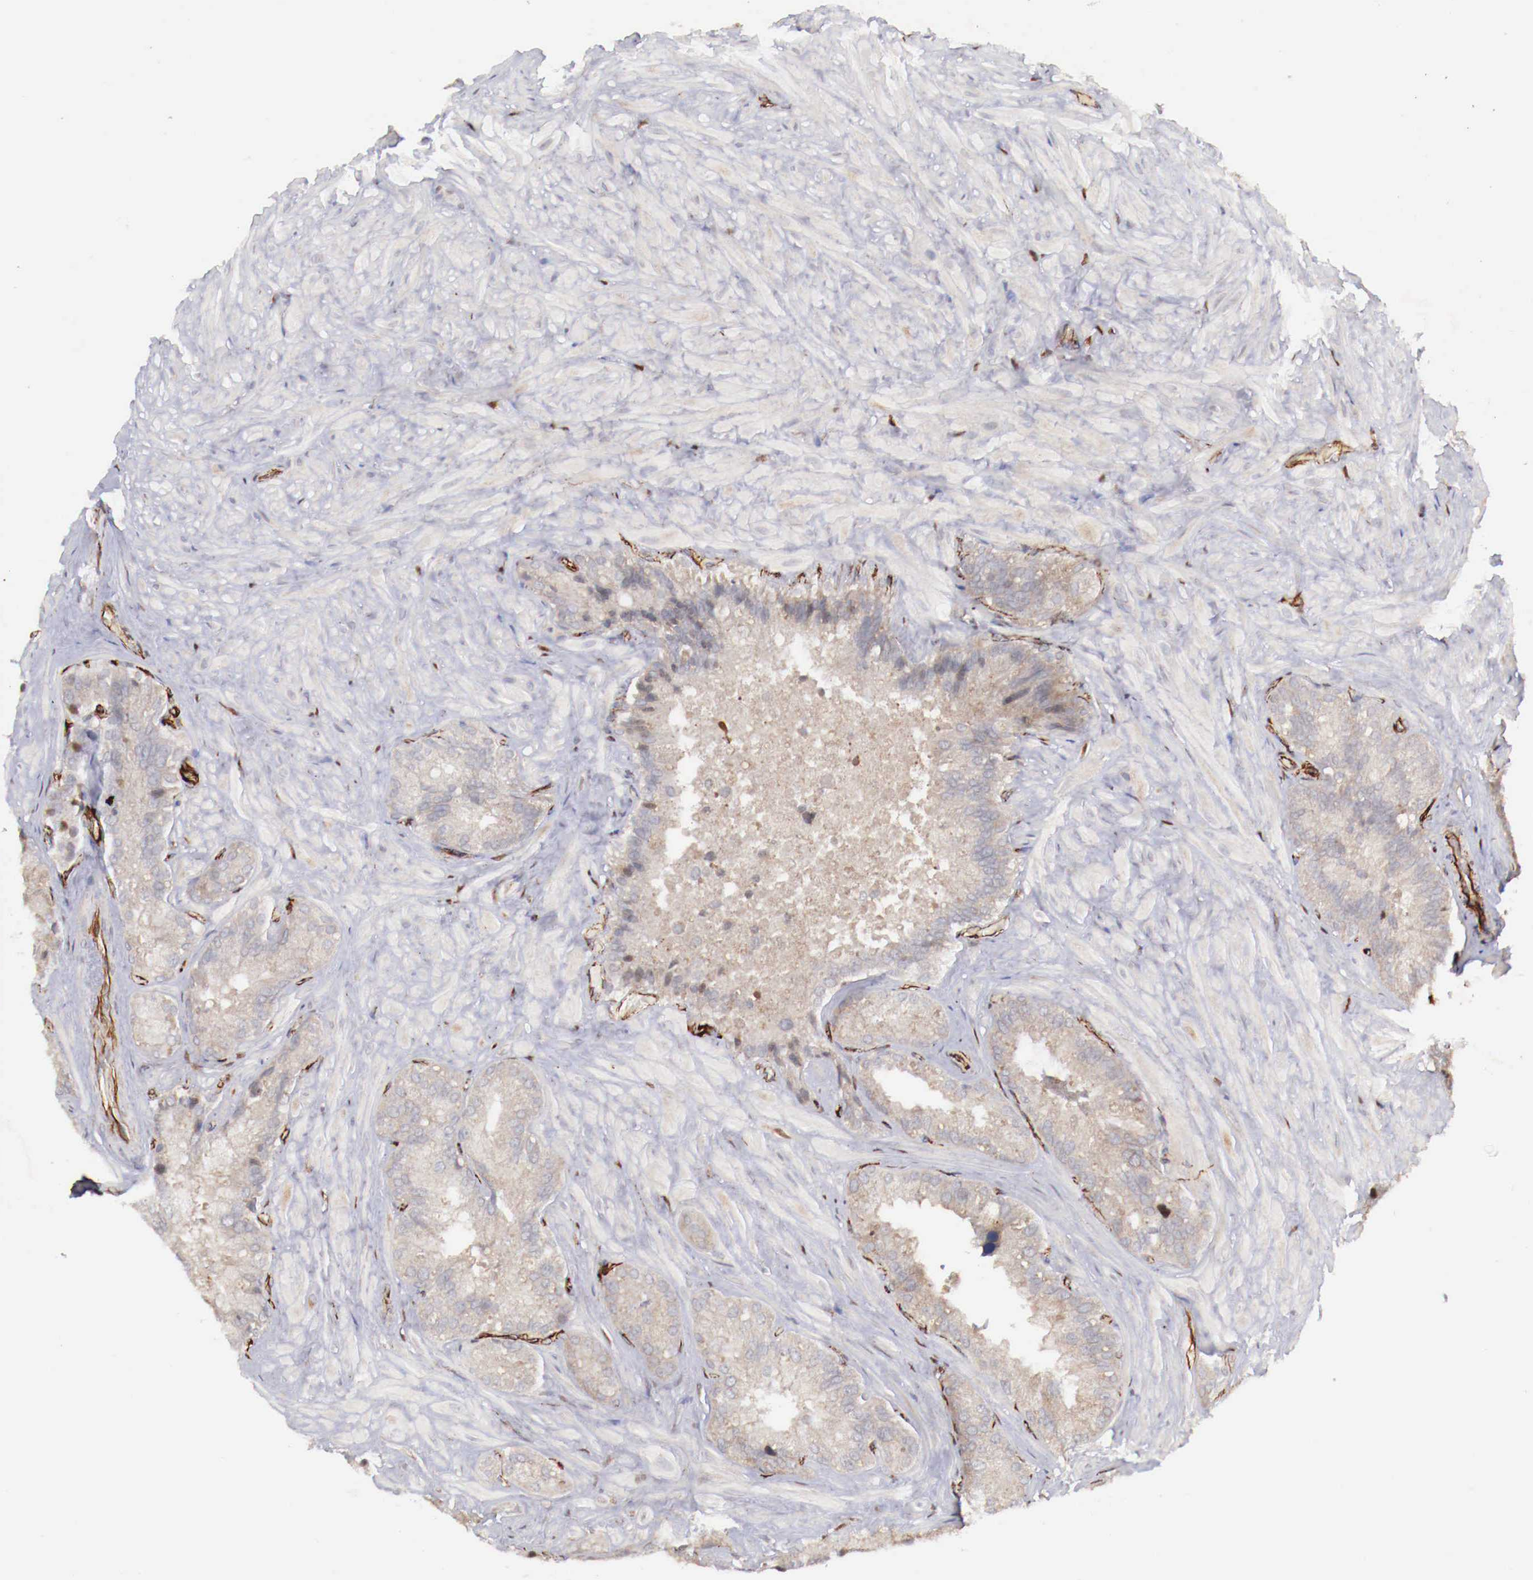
{"staining": {"intensity": "weak", "quantity": ">75%", "location": "cytoplasmic/membranous"}, "tissue": "seminal vesicle", "cell_type": "Glandular cells", "image_type": "normal", "snomed": [{"axis": "morphology", "description": "Normal tissue, NOS"}, {"axis": "topography", "description": "Seminal veicle"}], "caption": "Seminal vesicle was stained to show a protein in brown. There is low levels of weak cytoplasmic/membranous staining in about >75% of glandular cells. (IHC, brightfield microscopy, high magnification).", "gene": "WT1", "patient": {"sex": "male", "age": 69}}